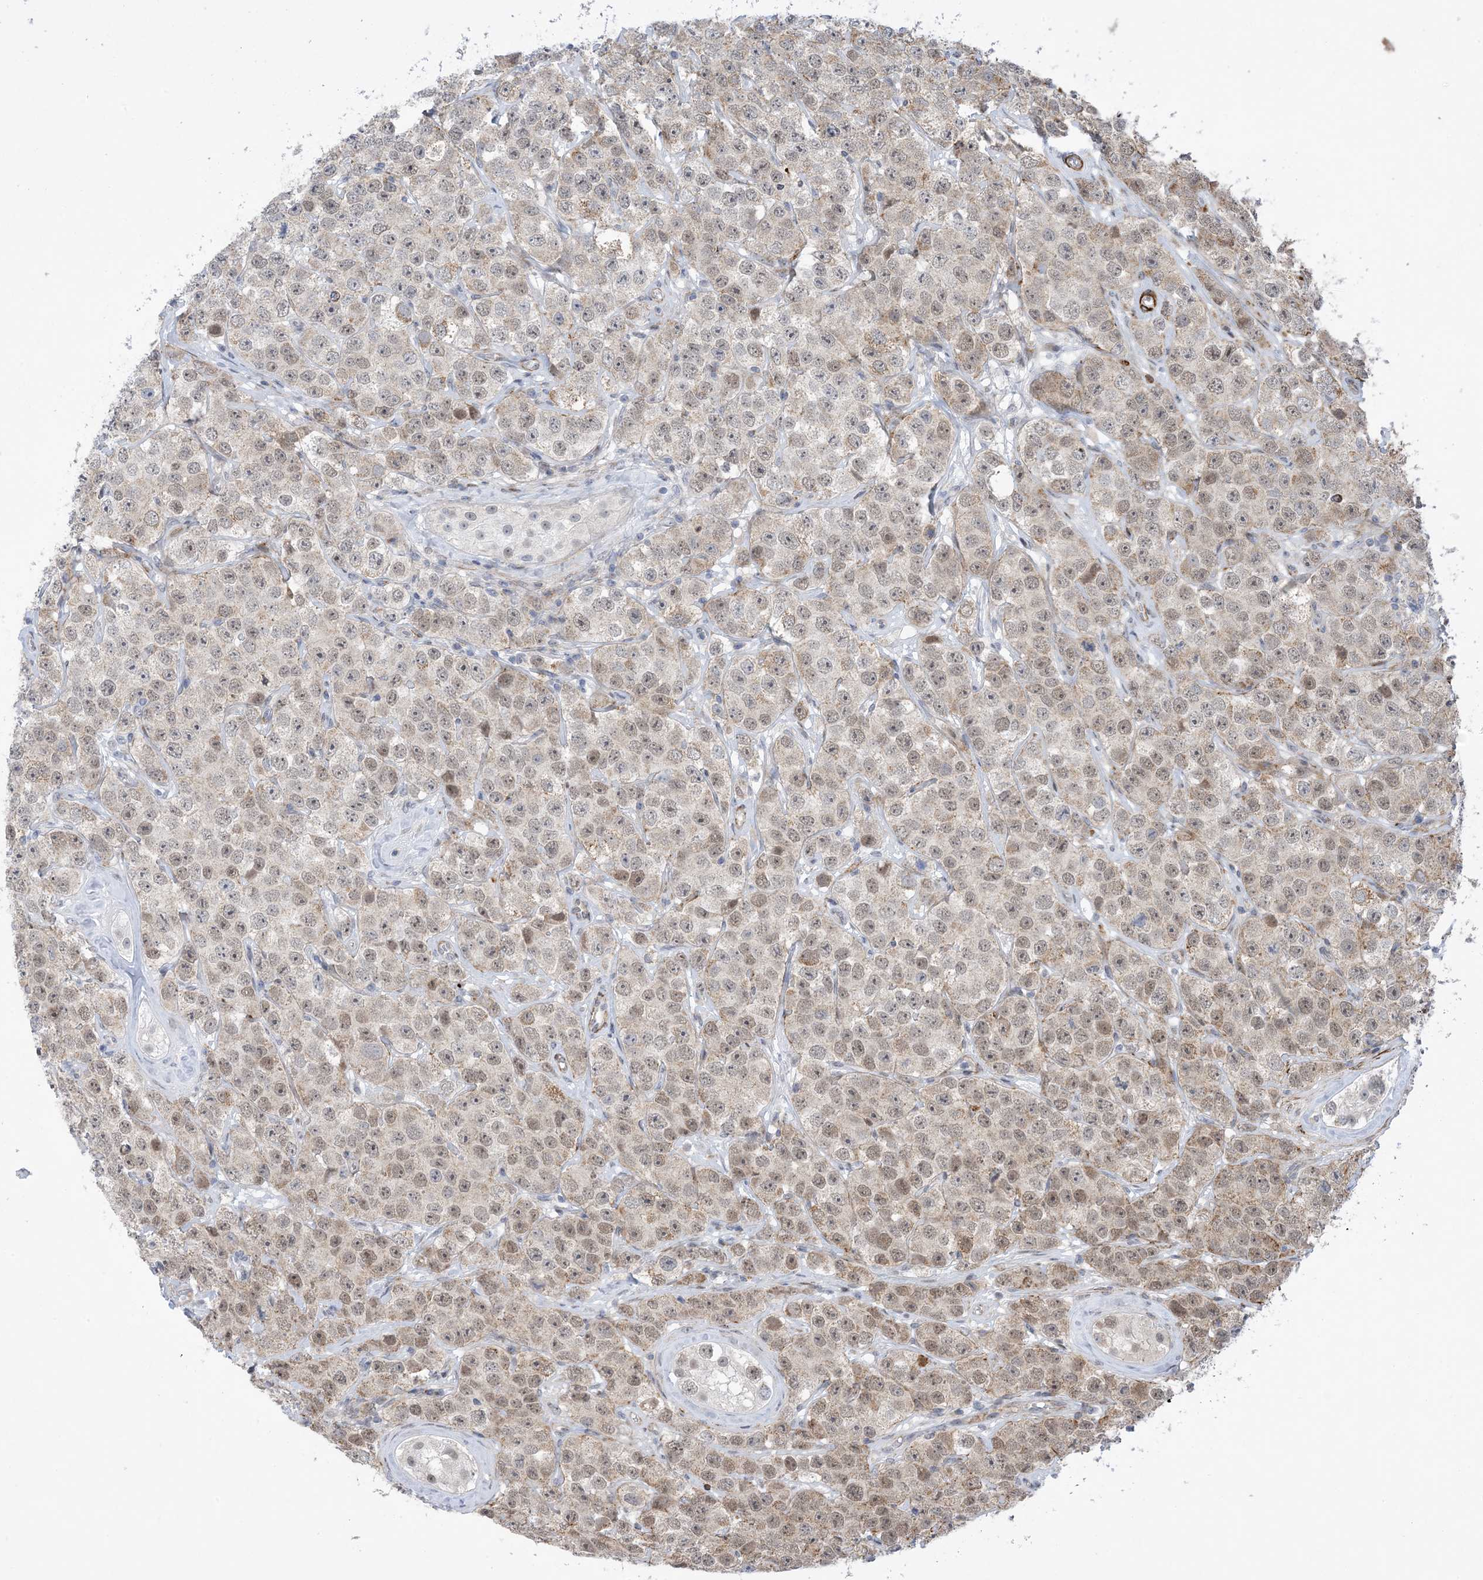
{"staining": {"intensity": "weak", "quantity": "25%-75%", "location": "nuclear"}, "tissue": "testis cancer", "cell_type": "Tumor cells", "image_type": "cancer", "snomed": [{"axis": "morphology", "description": "Seminoma, NOS"}, {"axis": "topography", "description": "Testis"}], "caption": "Protein staining of testis cancer (seminoma) tissue demonstrates weak nuclear staining in about 25%-75% of tumor cells. (DAB (3,3'-diaminobenzidine) = brown stain, brightfield microscopy at high magnification).", "gene": "ZNF8", "patient": {"sex": "male", "age": 28}}